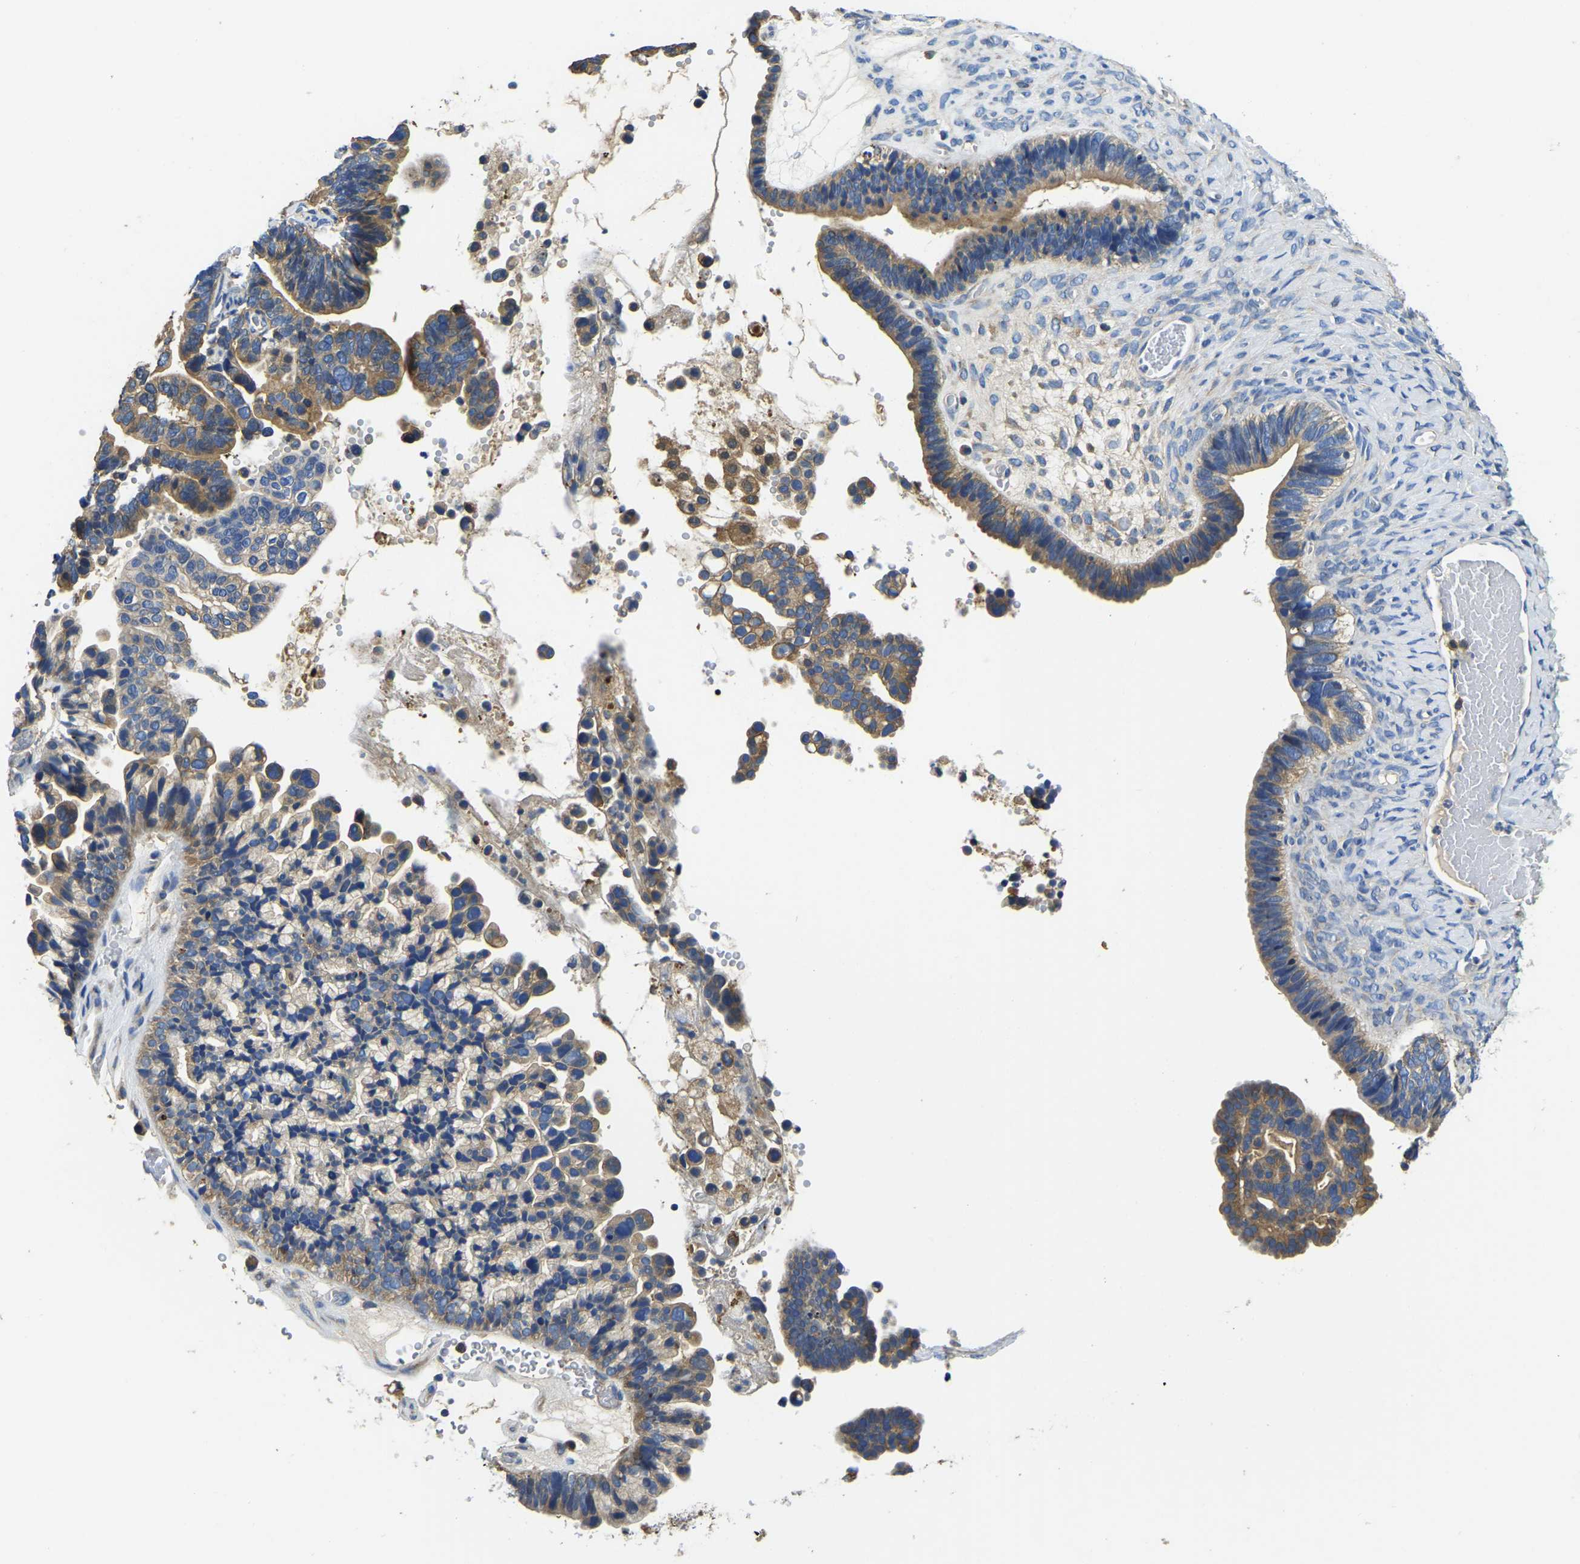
{"staining": {"intensity": "moderate", "quantity": ">75%", "location": "cytoplasmic/membranous"}, "tissue": "ovarian cancer", "cell_type": "Tumor cells", "image_type": "cancer", "snomed": [{"axis": "morphology", "description": "Cystadenocarcinoma, serous, NOS"}, {"axis": "topography", "description": "Ovary"}], "caption": "Serous cystadenocarcinoma (ovarian) was stained to show a protein in brown. There is medium levels of moderate cytoplasmic/membranous expression in about >75% of tumor cells.", "gene": "STAT2", "patient": {"sex": "female", "age": 56}}